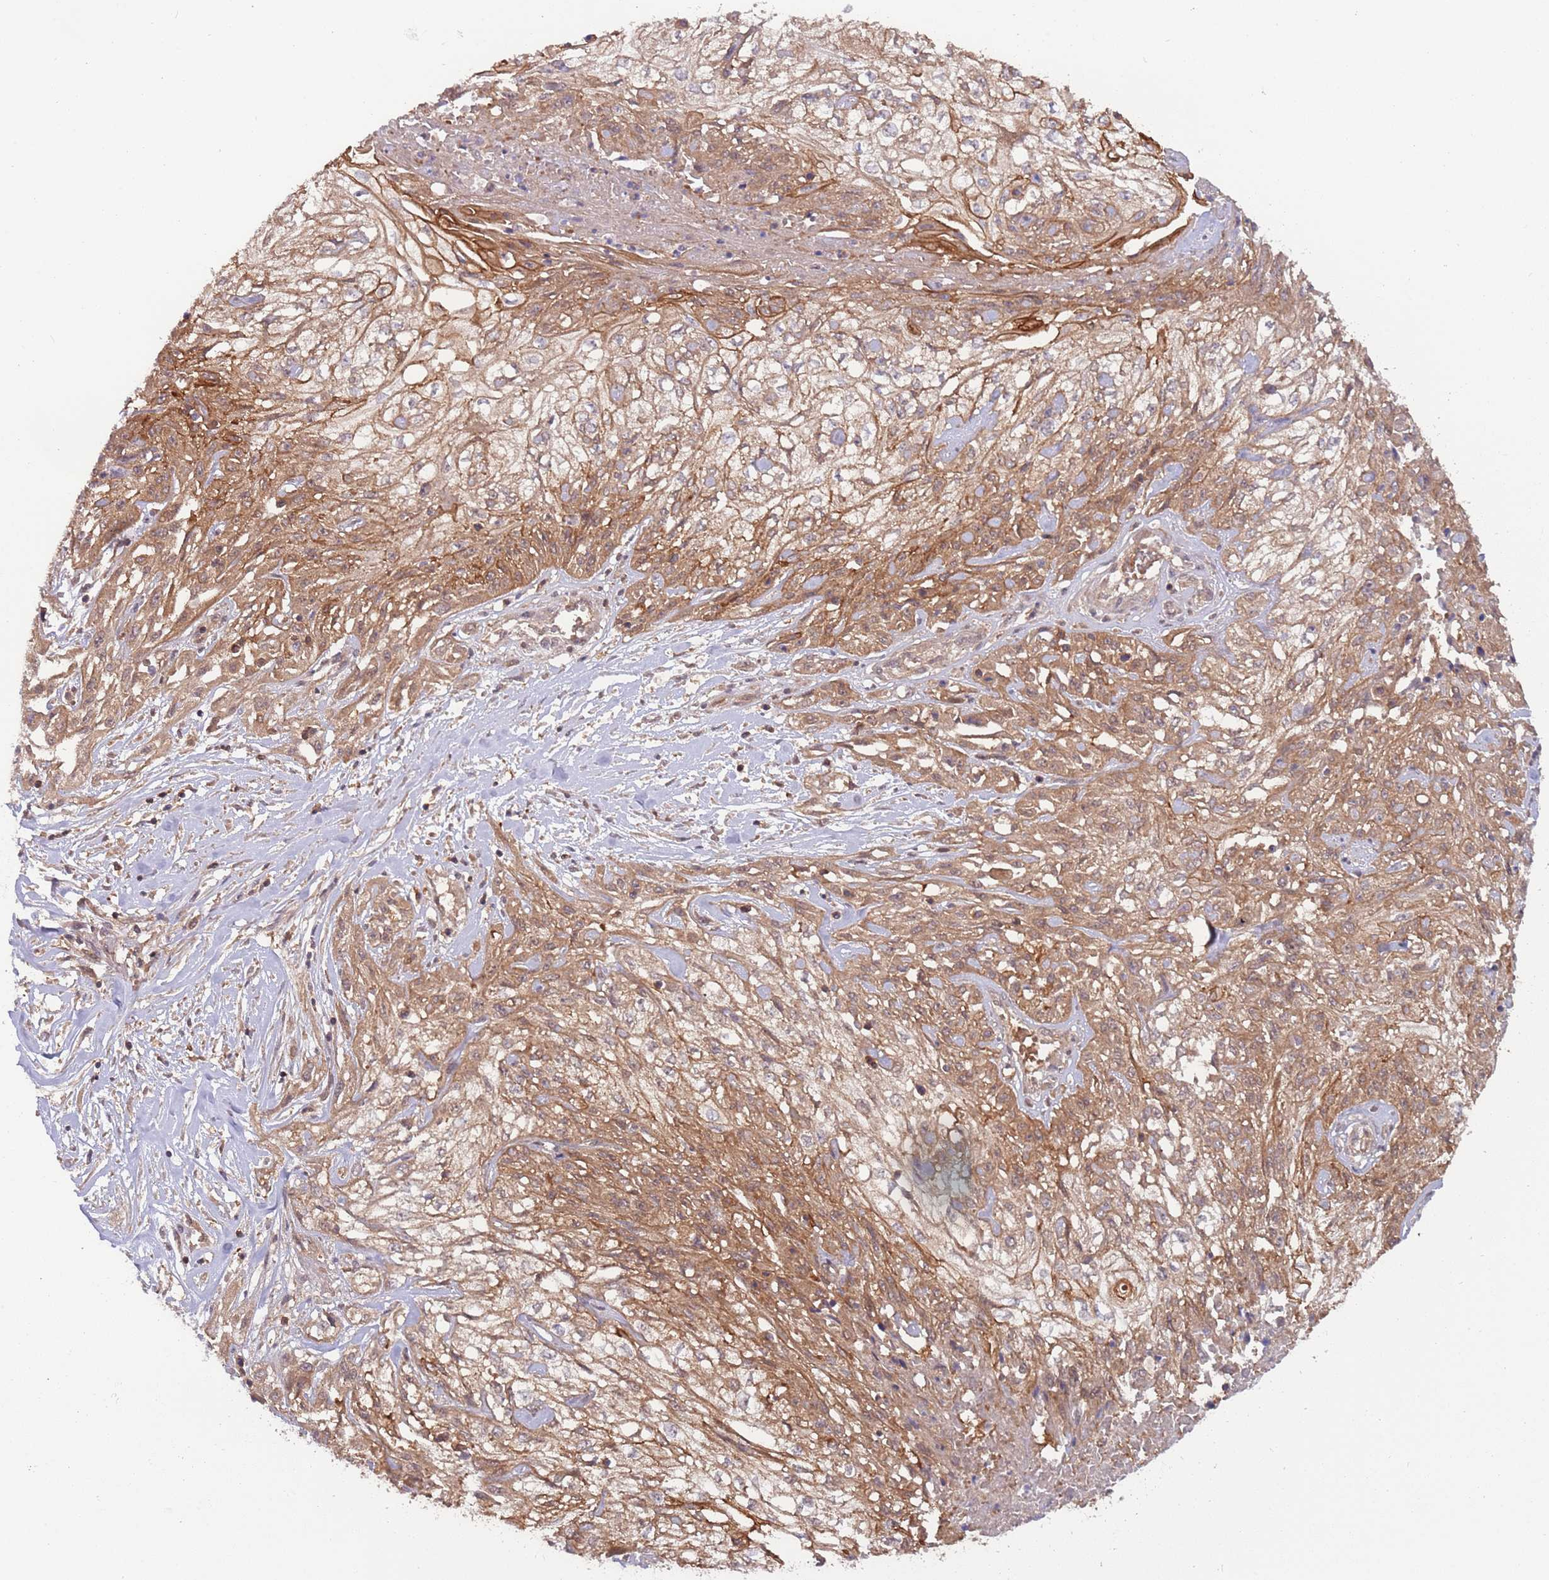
{"staining": {"intensity": "moderate", "quantity": ">75%", "location": "cytoplasmic/membranous"}, "tissue": "skin cancer", "cell_type": "Tumor cells", "image_type": "cancer", "snomed": [{"axis": "morphology", "description": "Squamous cell carcinoma, NOS"}, {"axis": "morphology", "description": "Squamous cell carcinoma, metastatic, NOS"}, {"axis": "topography", "description": "Skin"}, {"axis": "topography", "description": "Lymph node"}], "caption": "Skin cancer (metastatic squamous cell carcinoma) was stained to show a protein in brown. There is medium levels of moderate cytoplasmic/membranous expression in approximately >75% of tumor cells. Using DAB (brown) and hematoxylin (blue) stains, captured at high magnification using brightfield microscopy.", "gene": "GSDMD", "patient": {"sex": "male", "age": 75}}